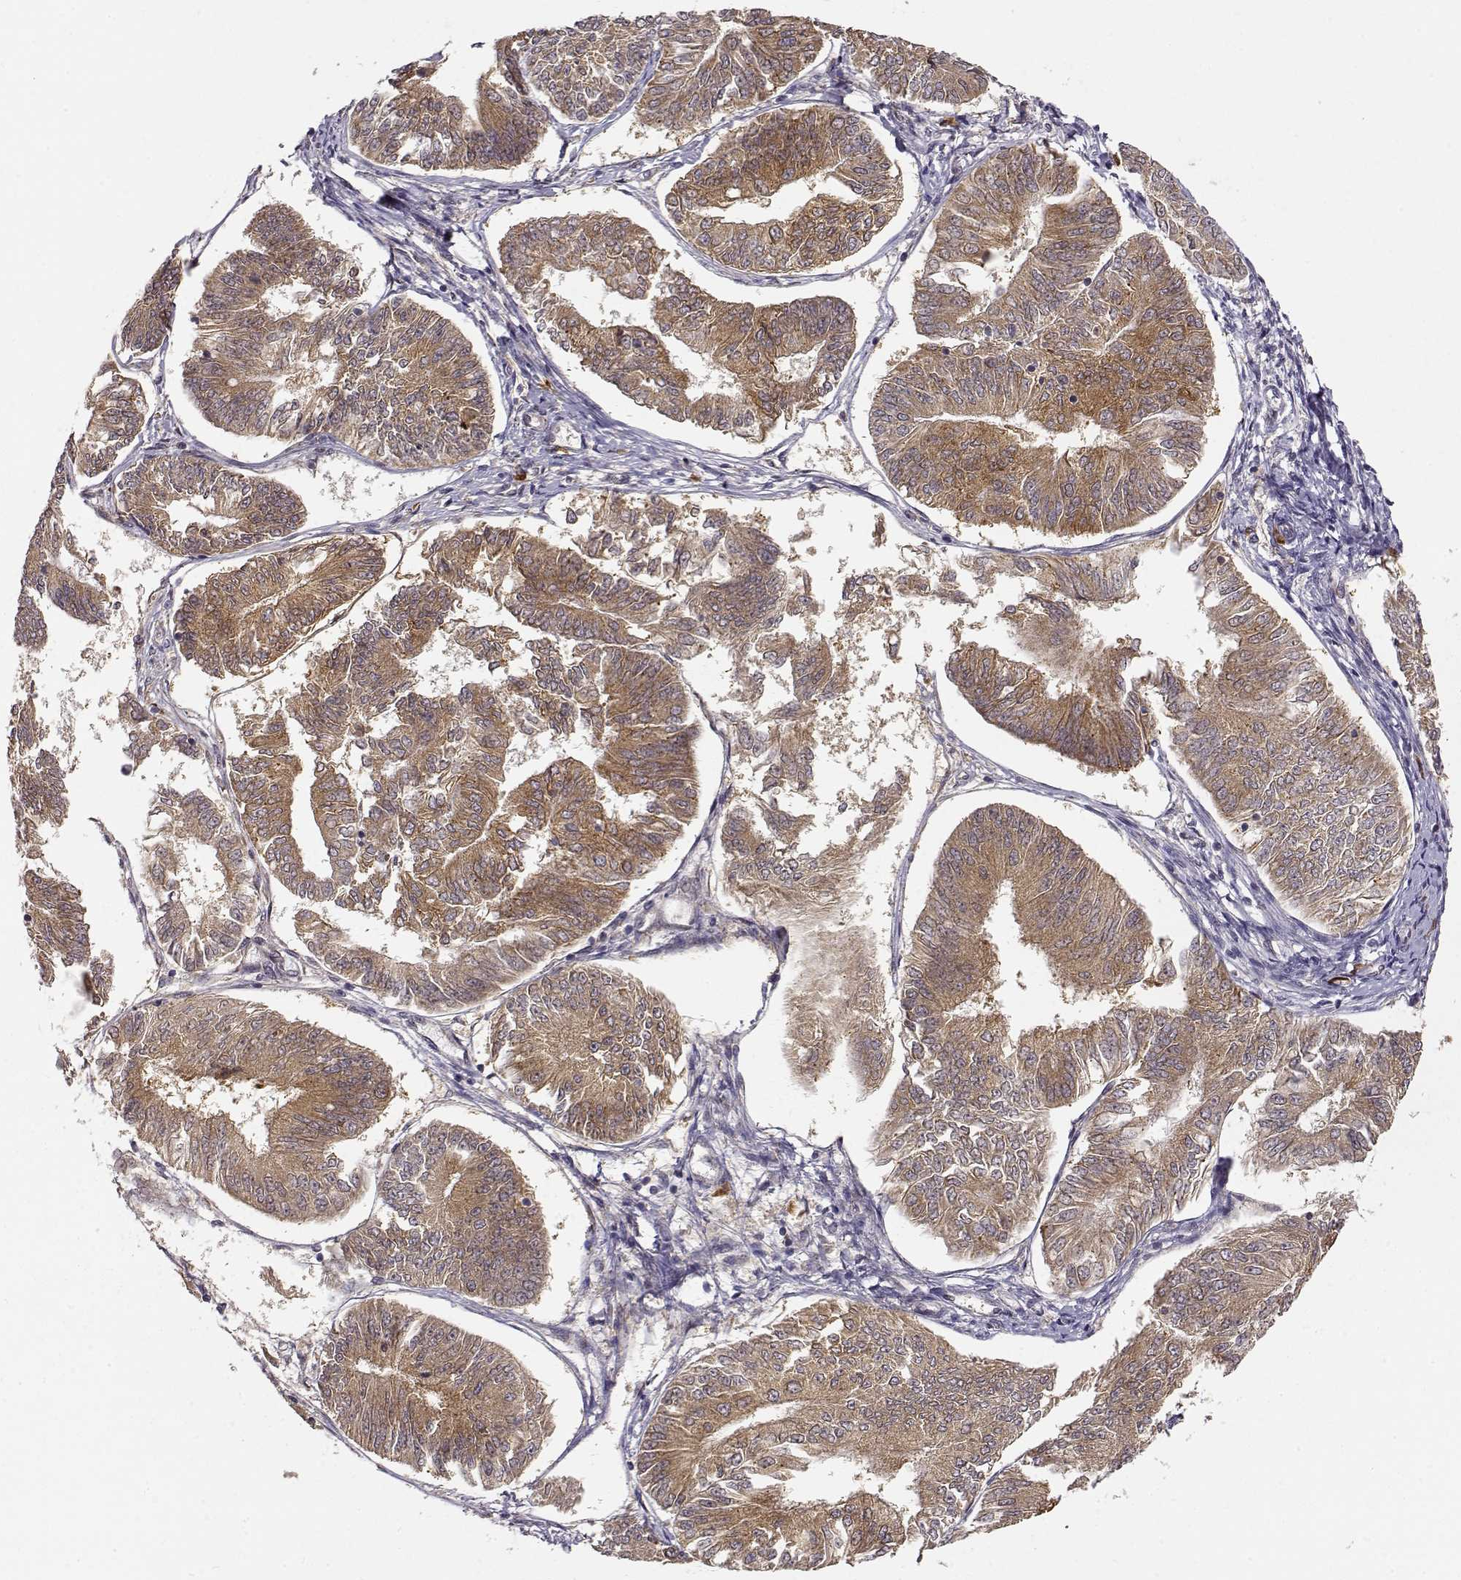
{"staining": {"intensity": "moderate", "quantity": ">75%", "location": "cytoplasmic/membranous"}, "tissue": "endometrial cancer", "cell_type": "Tumor cells", "image_type": "cancer", "snomed": [{"axis": "morphology", "description": "Adenocarcinoma, NOS"}, {"axis": "topography", "description": "Endometrium"}], "caption": "IHC (DAB (3,3'-diaminobenzidine)) staining of human endometrial cancer displays moderate cytoplasmic/membranous protein positivity in about >75% of tumor cells.", "gene": "ERGIC2", "patient": {"sex": "female", "age": 58}}